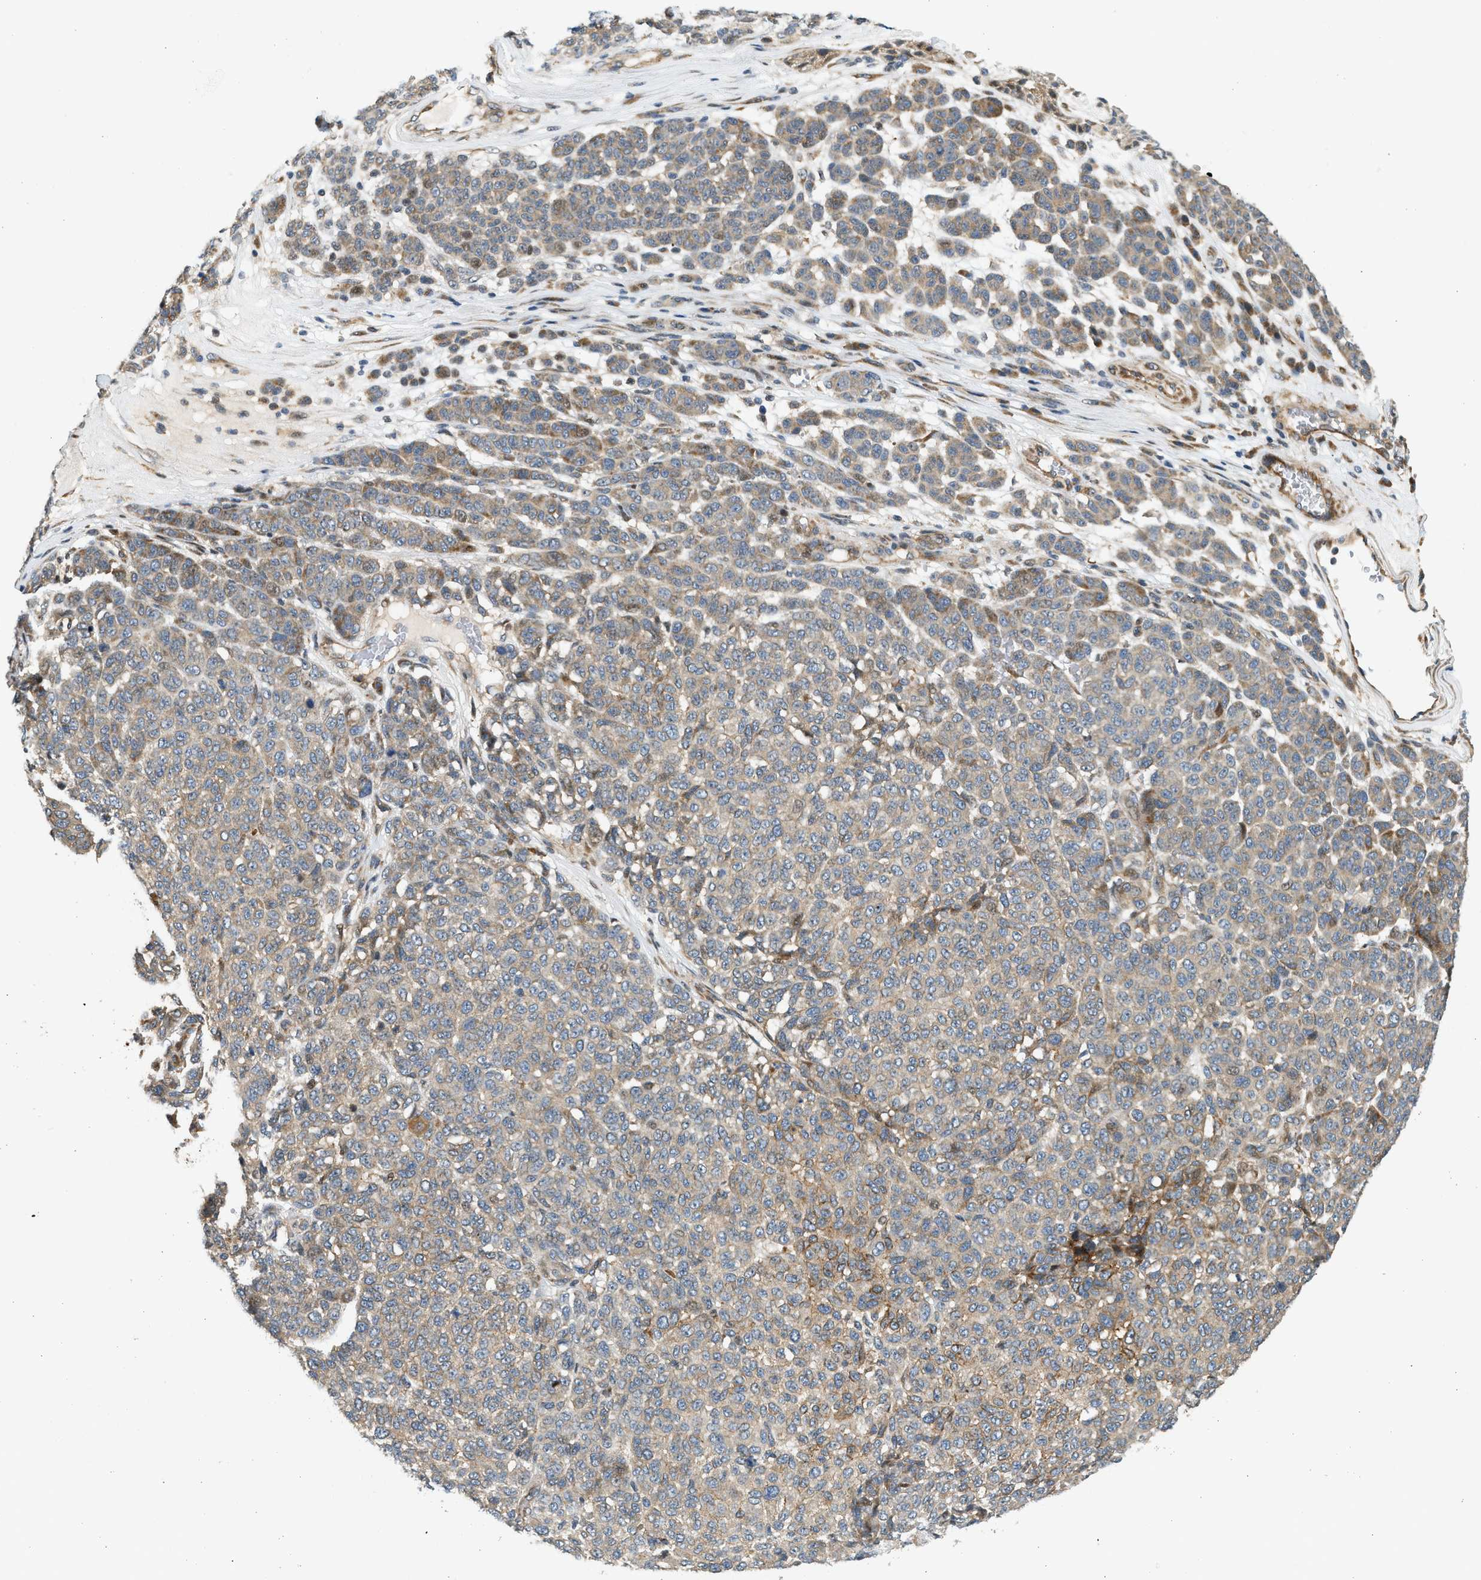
{"staining": {"intensity": "moderate", "quantity": "<25%", "location": "cytoplasmic/membranous"}, "tissue": "melanoma", "cell_type": "Tumor cells", "image_type": "cancer", "snomed": [{"axis": "morphology", "description": "Malignant melanoma, NOS"}, {"axis": "topography", "description": "Skin"}], "caption": "Brown immunohistochemical staining in human malignant melanoma displays moderate cytoplasmic/membranous staining in about <25% of tumor cells.", "gene": "NRSN2", "patient": {"sex": "male", "age": 59}}